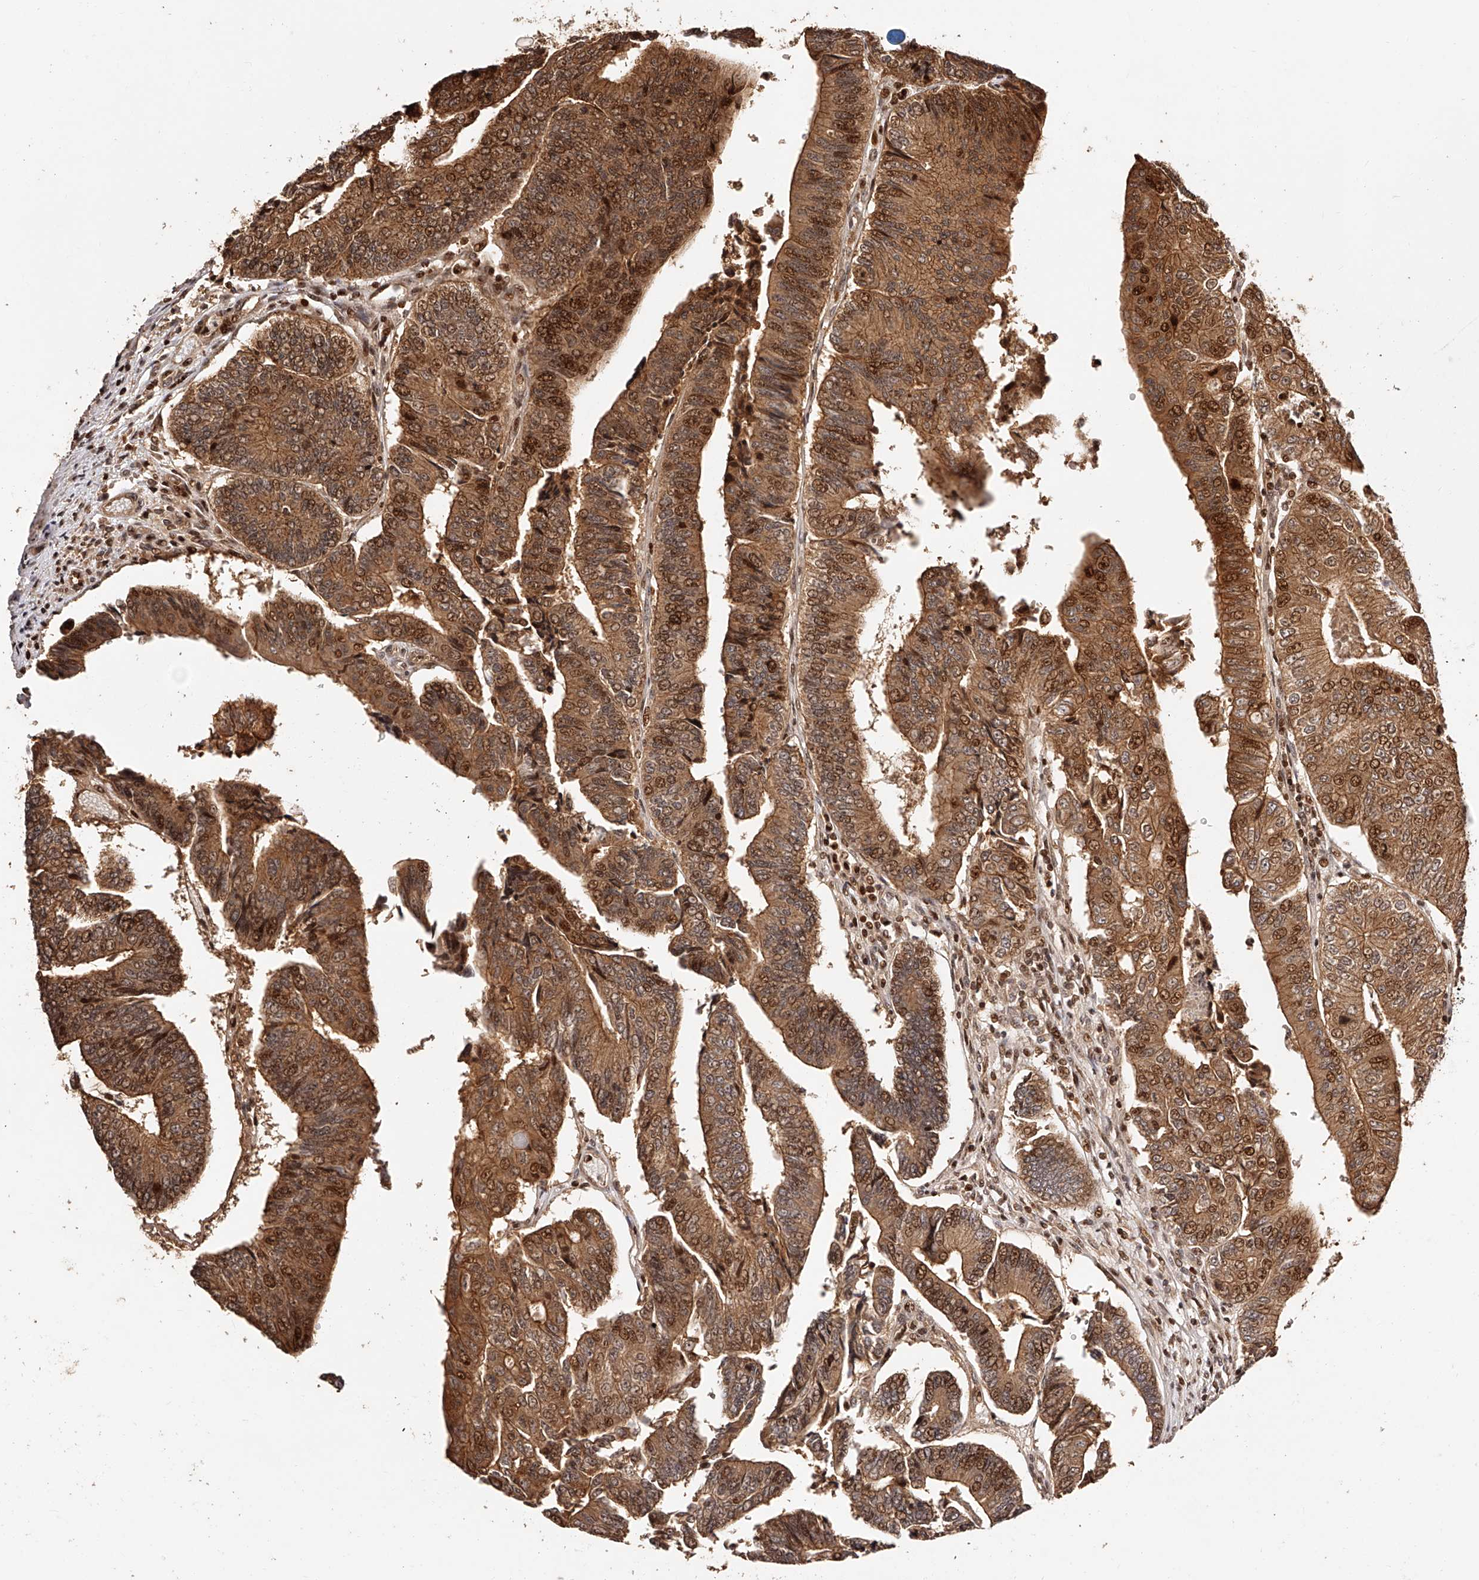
{"staining": {"intensity": "moderate", "quantity": ">75%", "location": "cytoplasmic/membranous,nuclear"}, "tissue": "colorectal cancer", "cell_type": "Tumor cells", "image_type": "cancer", "snomed": [{"axis": "morphology", "description": "Adenocarcinoma, NOS"}, {"axis": "topography", "description": "Colon"}], "caption": "Protein positivity by immunohistochemistry (IHC) reveals moderate cytoplasmic/membranous and nuclear expression in about >75% of tumor cells in colorectal adenocarcinoma. Using DAB (brown) and hematoxylin (blue) stains, captured at high magnification using brightfield microscopy.", "gene": "PFDN2", "patient": {"sex": "female", "age": 67}}